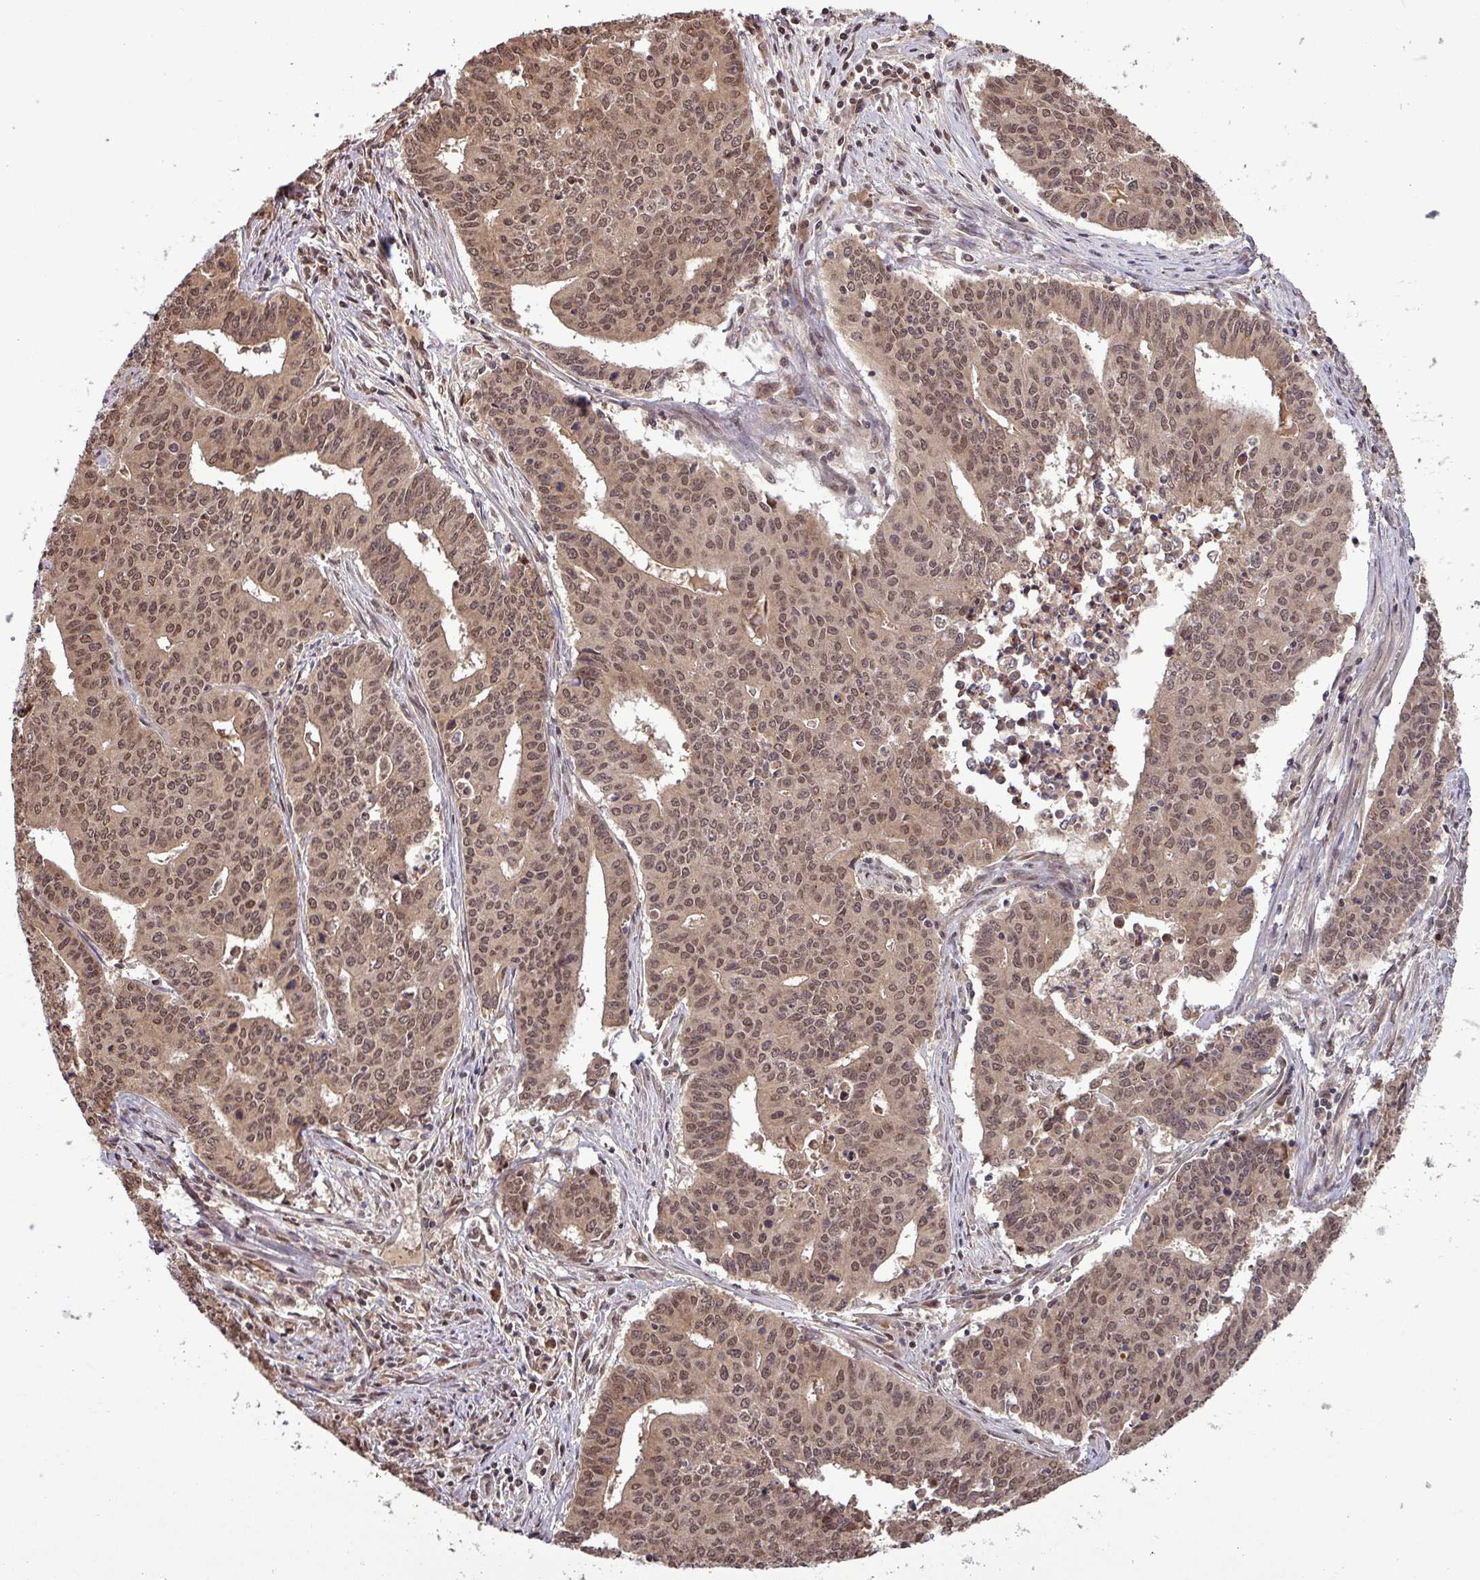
{"staining": {"intensity": "moderate", "quantity": "25%-75%", "location": "cytoplasmic/membranous,nuclear"}, "tissue": "endometrial cancer", "cell_type": "Tumor cells", "image_type": "cancer", "snomed": [{"axis": "morphology", "description": "Adenocarcinoma, NOS"}, {"axis": "topography", "description": "Endometrium"}], "caption": "Endometrial cancer stained with immunohistochemistry demonstrates moderate cytoplasmic/membranous and nuclear expression in approximately 25%-75% of tumor cells.", "gene": "NOB1", "patient": {"sex": "female", "age": 59}}